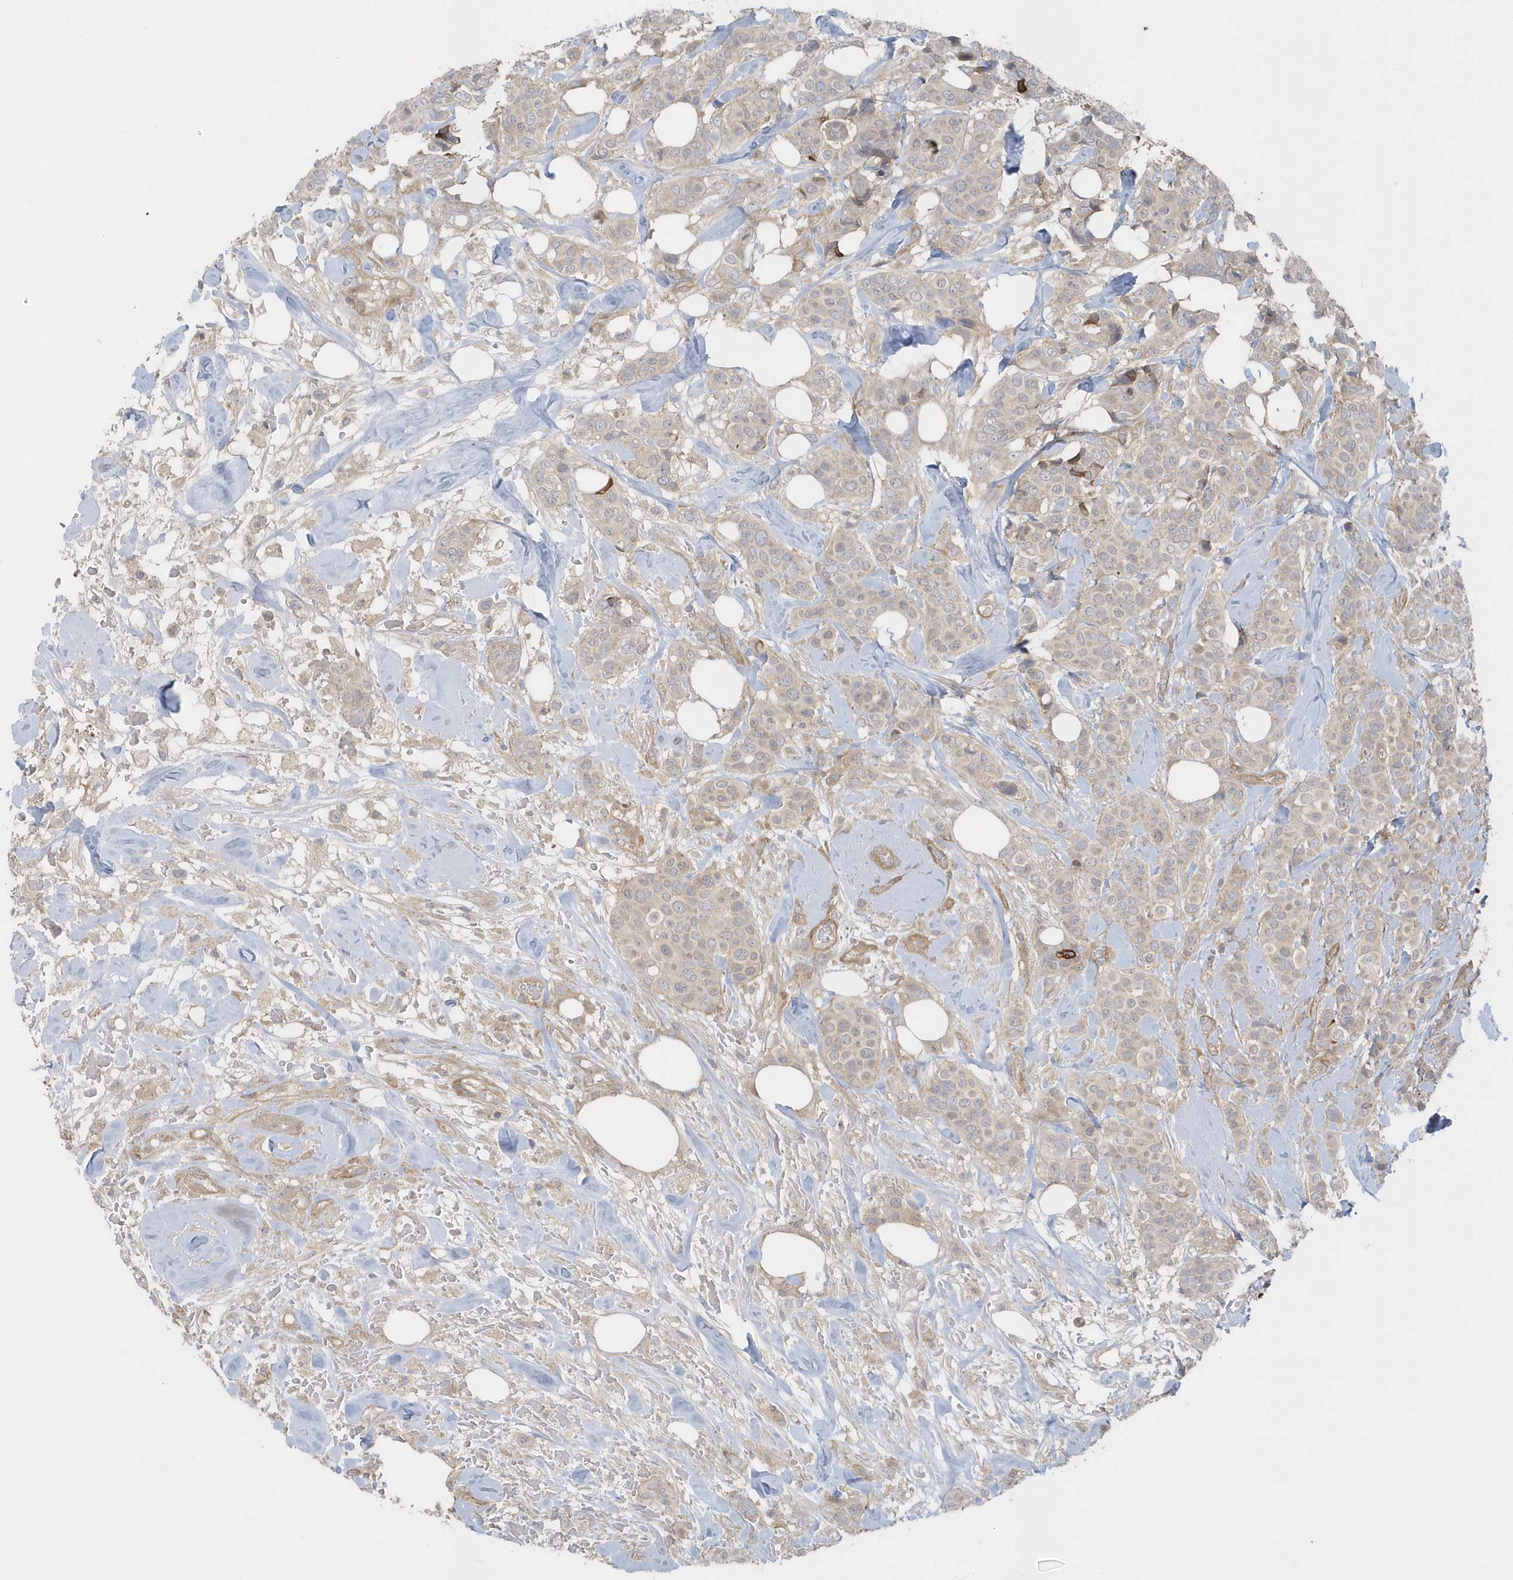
{"staining": {"intensity": "negative", "quantity": "none", "location": "none"}, "tissue": "breast cancer", "cell_type": "Tumor cells", "image_type": "cancer", "snomed": [{"axis": "morphology", "description": "Lobular carcinoma"}, {"axis": "topography", "description": "Breast"}], "caption": "This is an immunohistochemistry (IHC) micrograph of human breast cancer (lobular carcinoma). There is no staining in tumor cells.", "gene": "ACTR1A", "patient": {"sex": "female", "age": 51}}